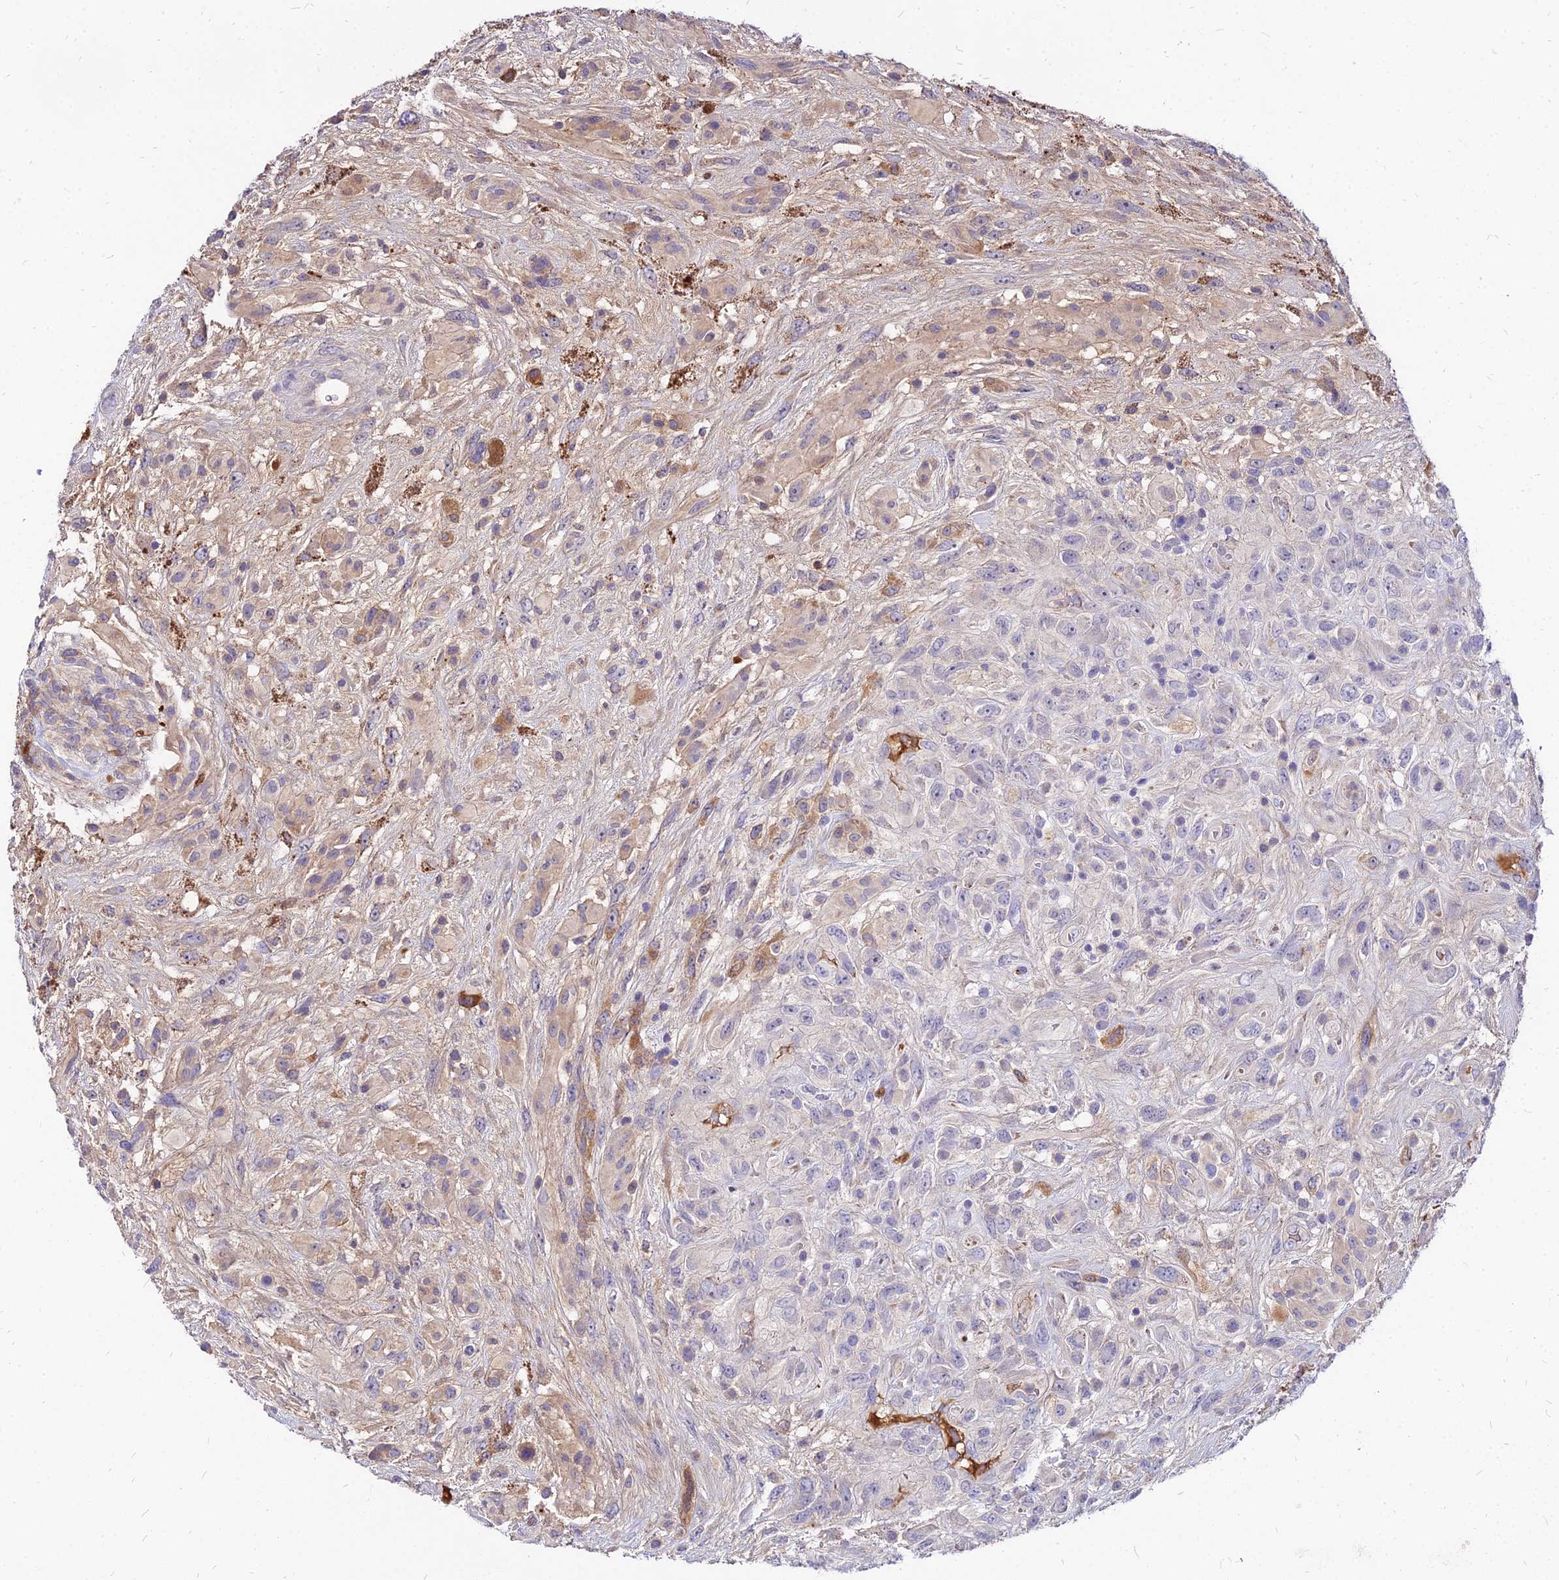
{"staining": {"intensity": "weak", "quantity": "<25%", "location": "cytoplasmic/membranous"}, "tissue": "glioma", "cell_type": "Tumor cells", "image_type": "cancer", "snomed": [{"axis": "morphology", "description": "Glioma, malignant, High grade"}, {"axis": "topography", "description": "Brain"}], "caption": "An IHC image of glioma is shown. There is no staining in tumor cells of glioma.", "gene": "ACSM6", "patient": {"sex": "male", "age": 61}}